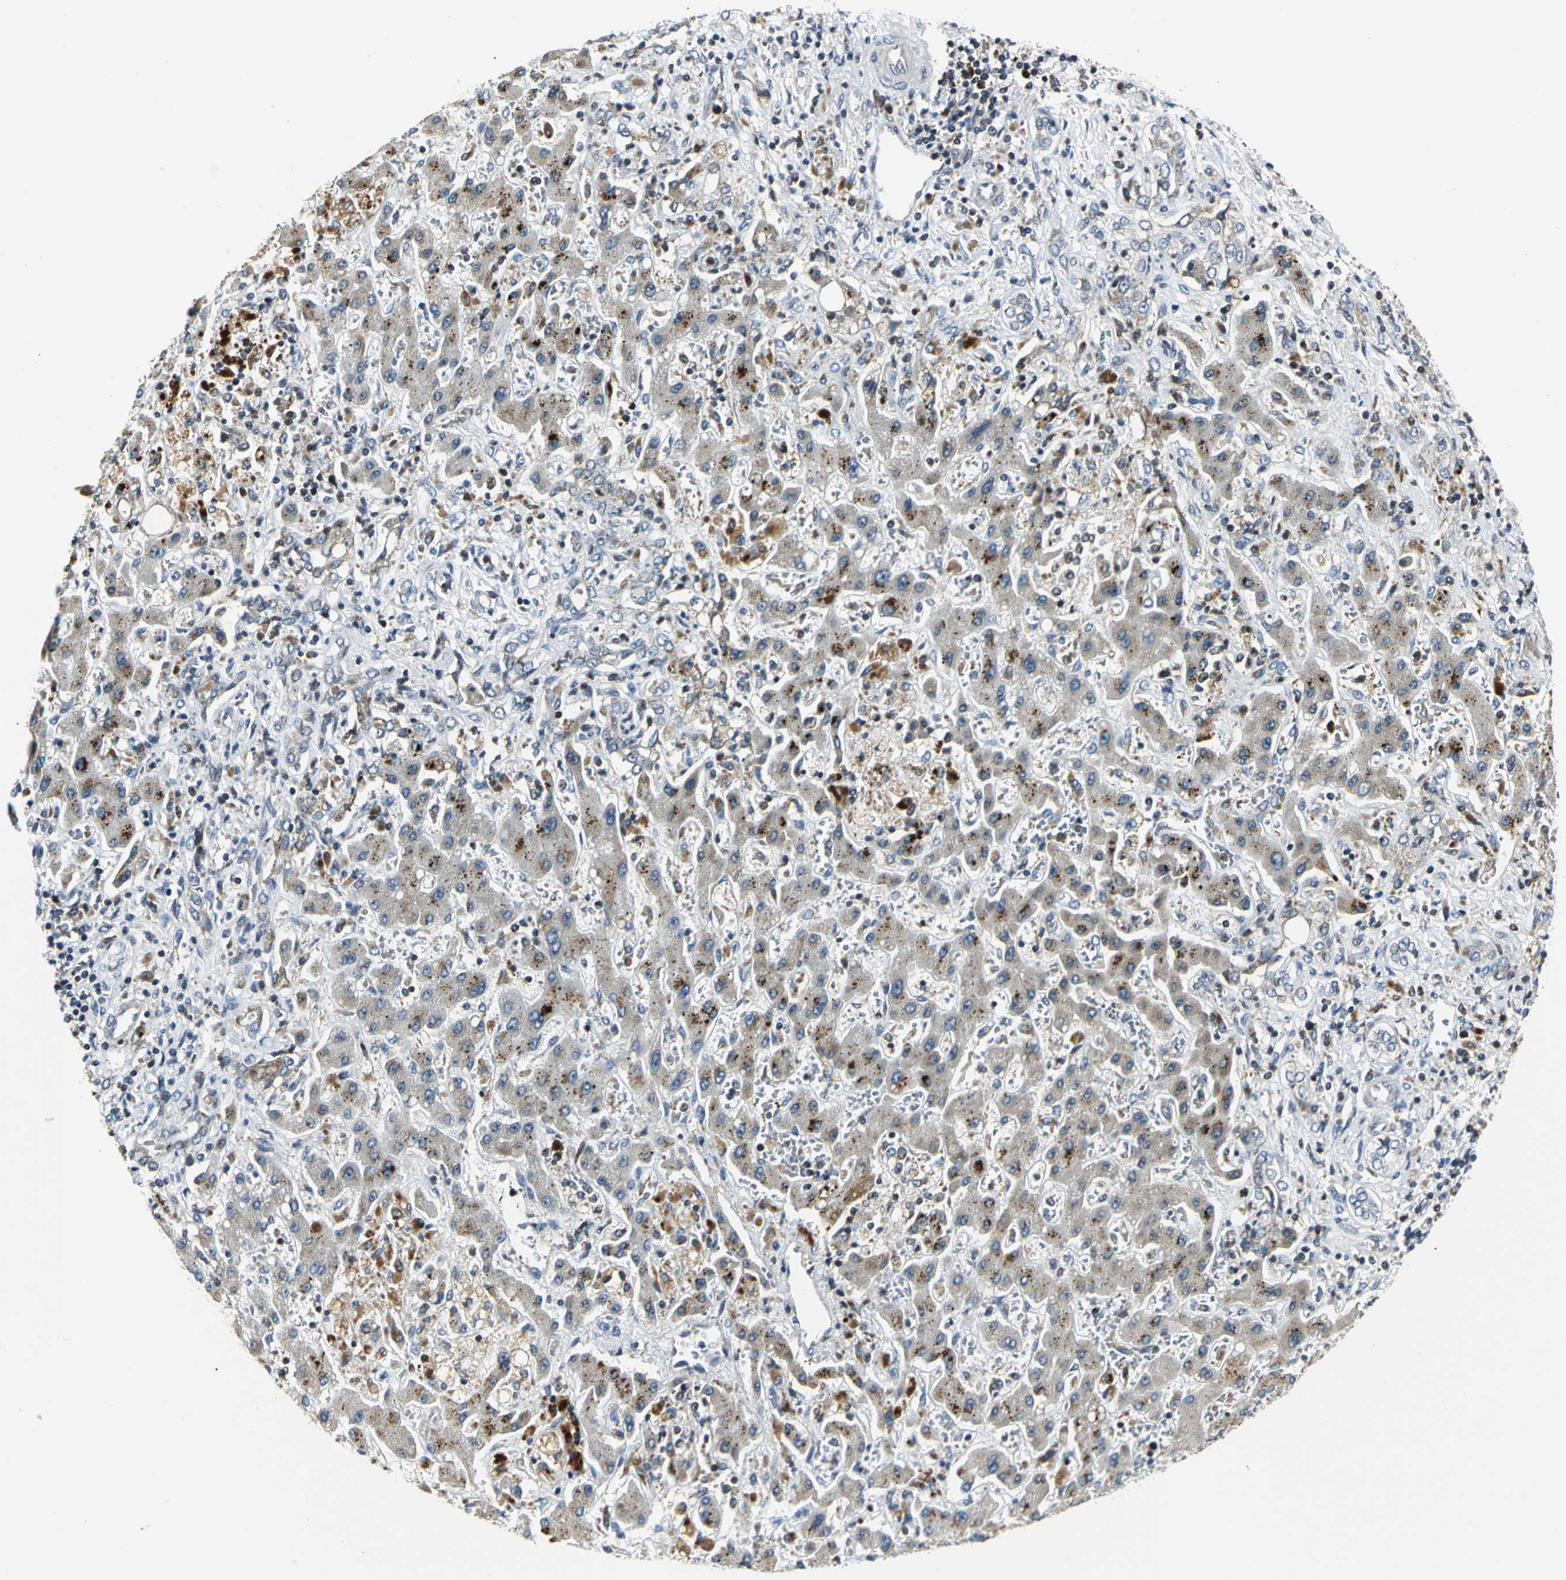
{"staining": {"intensity": "moderate", "quantity": ">75%", "location": "cytoplasmic/membranous"}, "tissue": "liver cancer", "cell_type": "Tumor cells", "image_type": "cancer", "snomed": [{"axis": "morphology", "description": "Cholangiocarcinoma"}, {"axis": "topography", "description": "Liver"}], "caption": "Immunohistochemistry histopathology image of liver cancer stained for a protein (brown), which exhibits medium levels of moderate cytoplasmic/membranous expression in about >75% of tumor cells.", "gene": "USP40", "patient": {"sex": "male", "age": 50}}